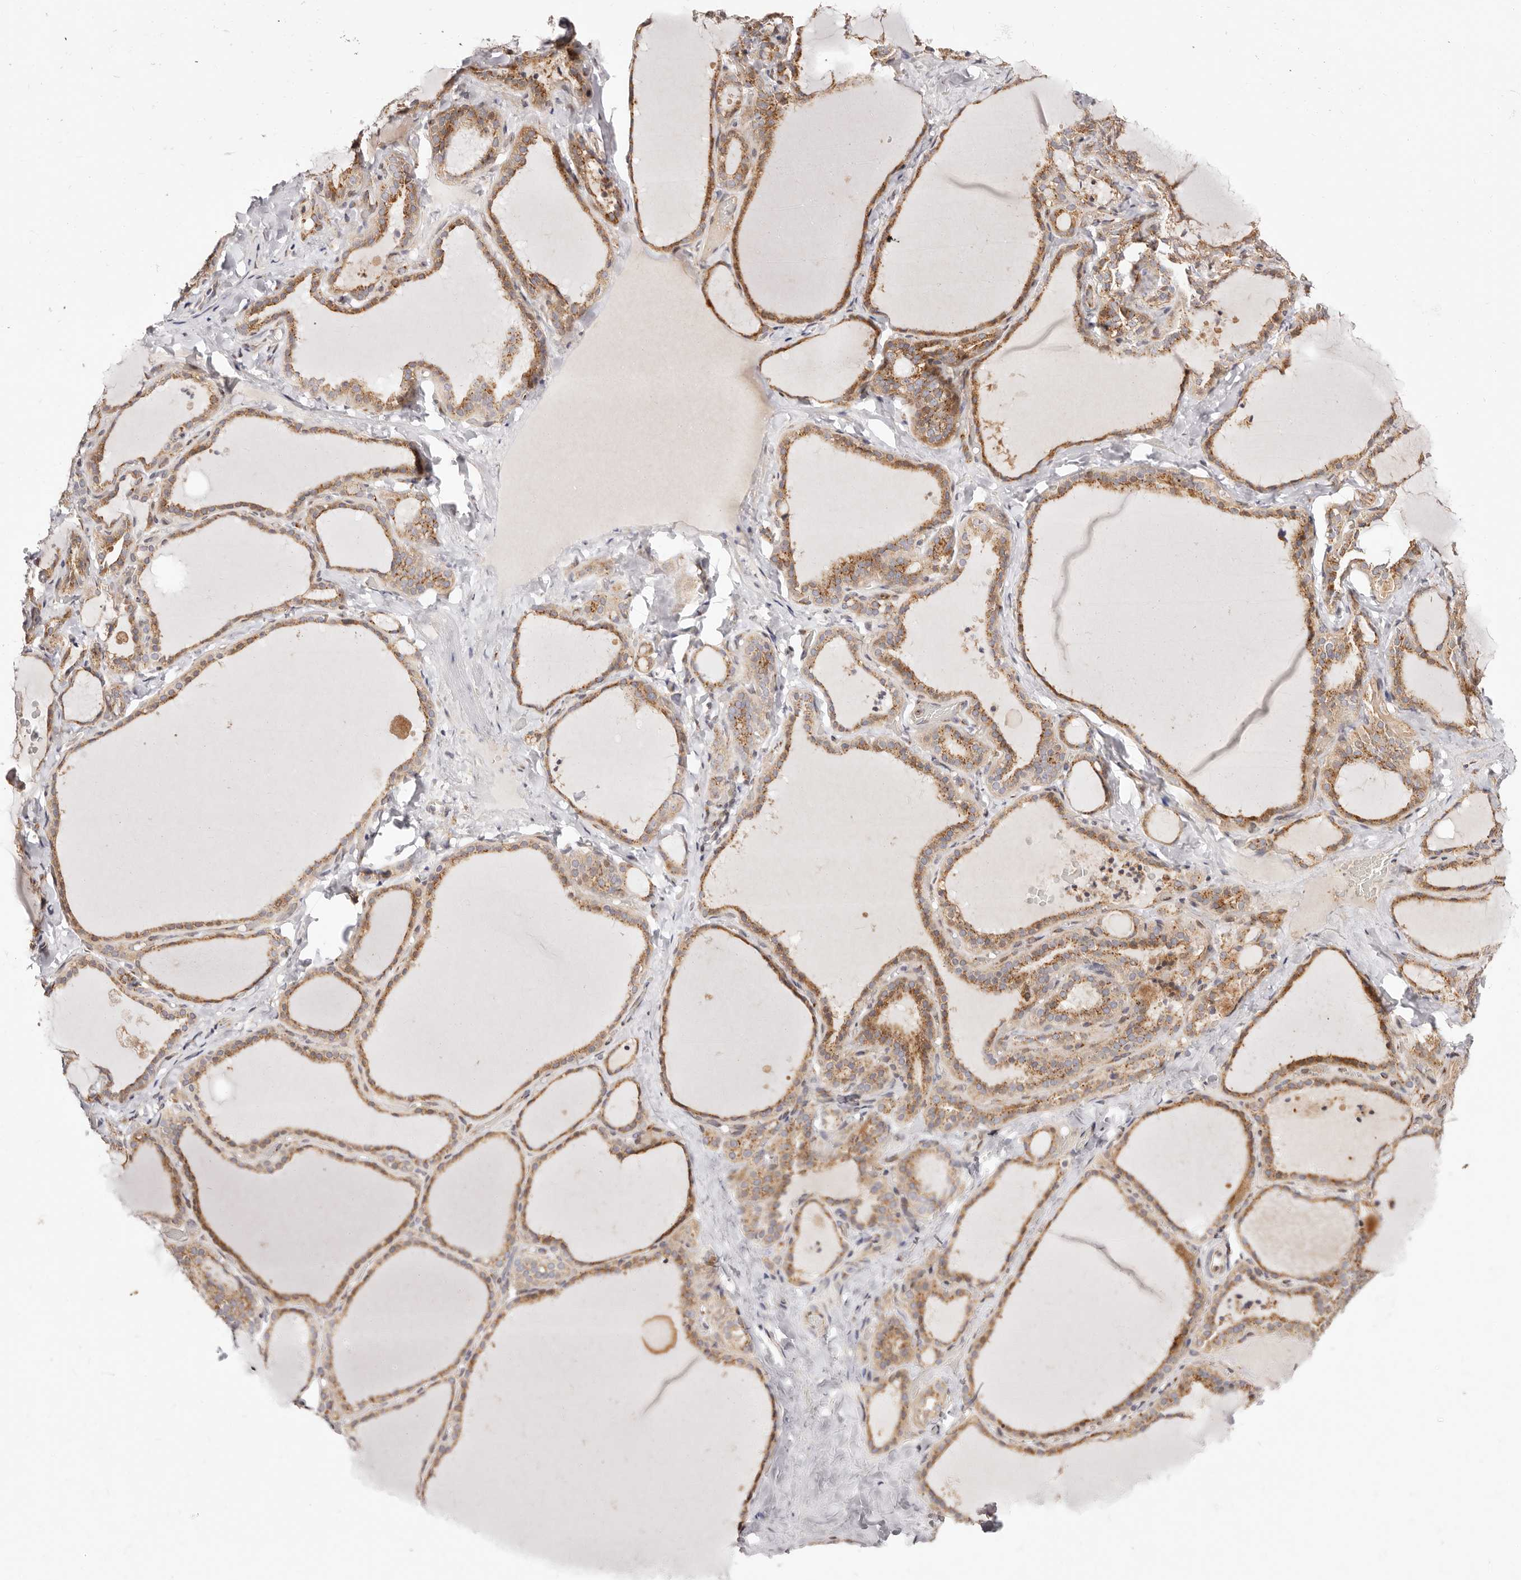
{"staining": {"intensity": "strong", "quantity": ">75%", "location": "cytoplasmic/membranous"}, "tissue": "thyroid gland", "cell_type": "Glandular cells", "image_type": "normal", "snomed": [{"axis": "morphology", "description": "Normal tissue, NOS"}, {"axis": "topography", "description": "Thyroid gland"}], "caption": "Thyroid gland stained with a protein marker reveals strong staining in glandular cells.", "gene": "MAPK6", "patient": {"sex": "female", "age": 22}}